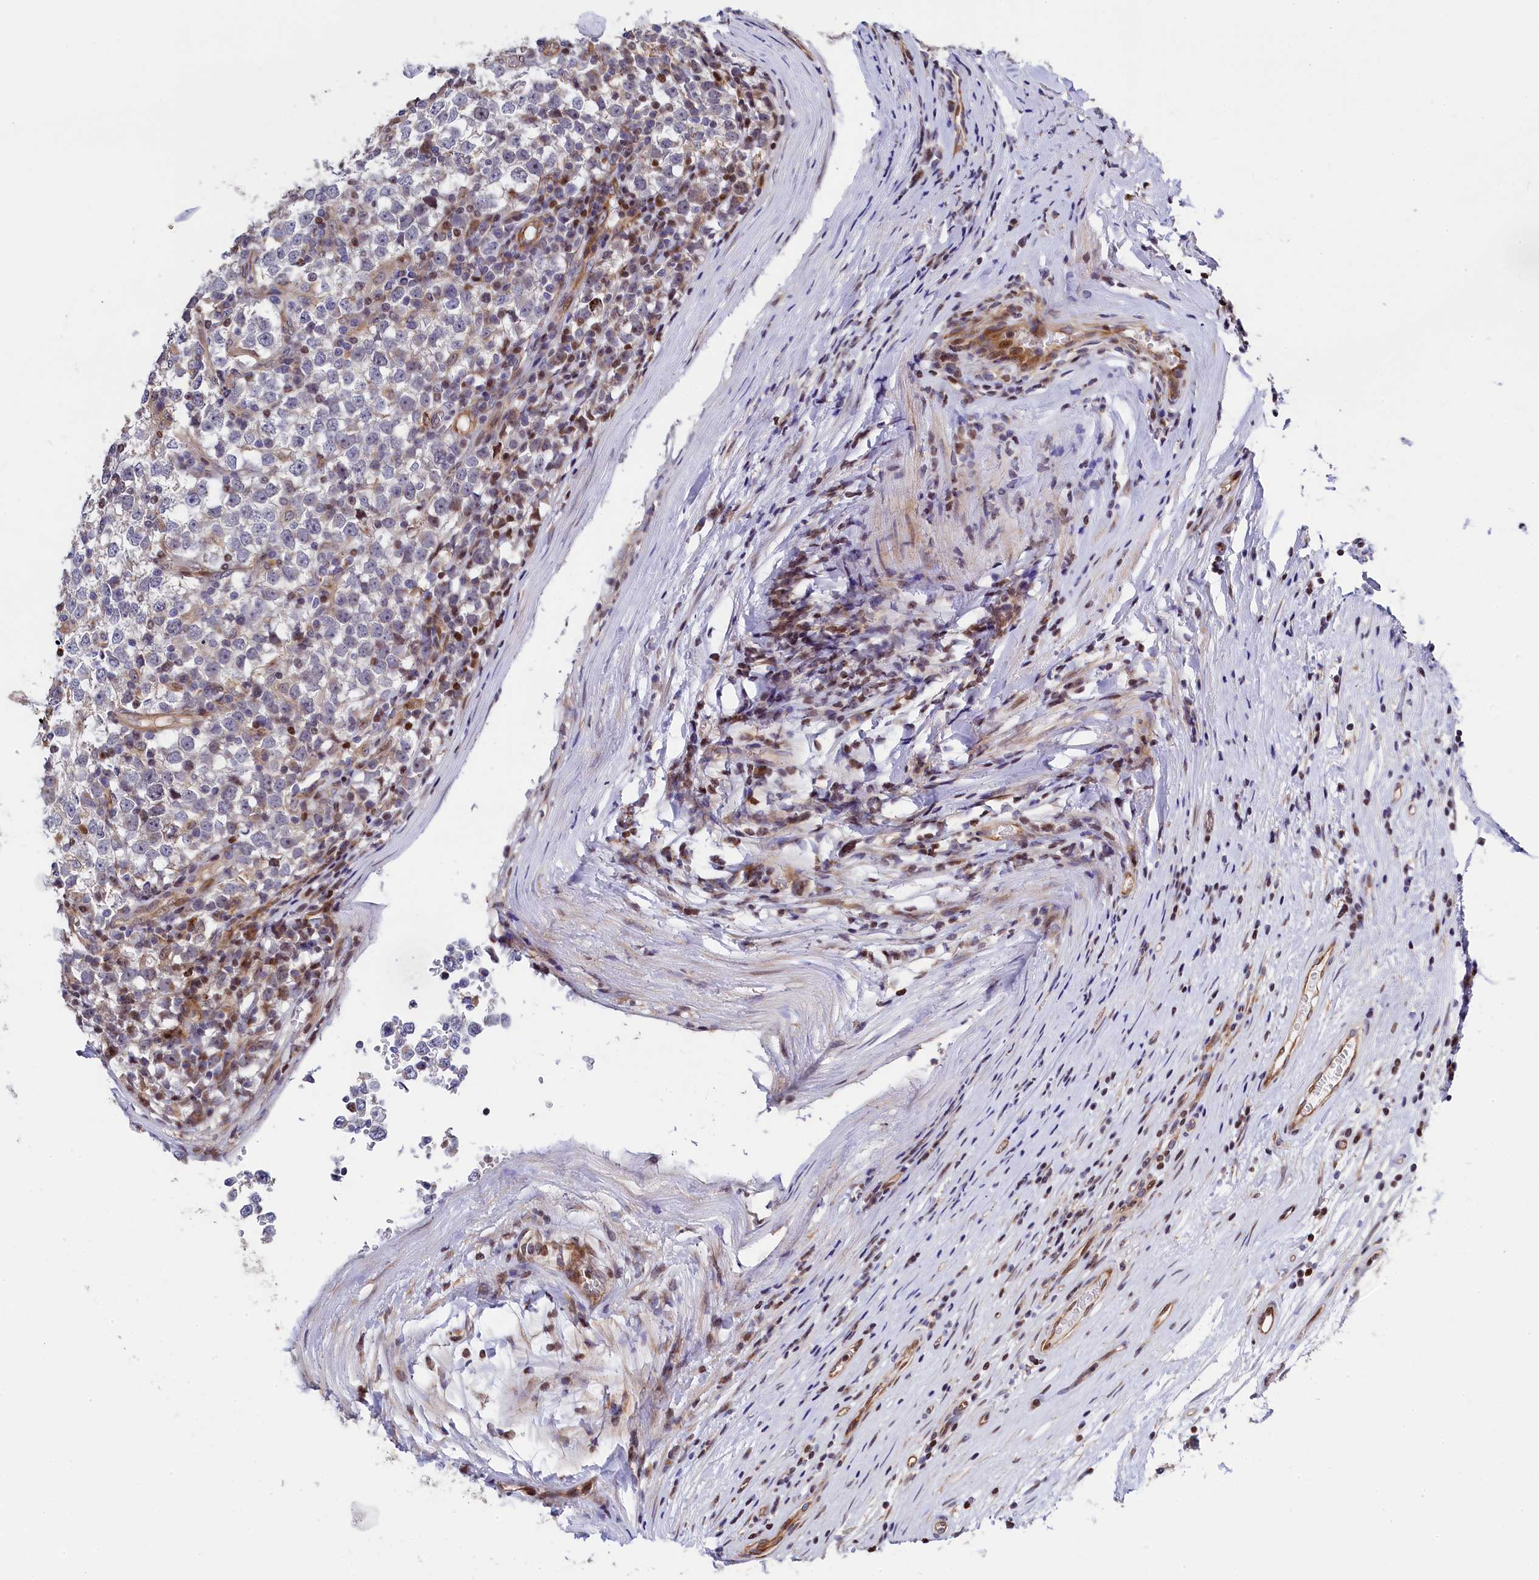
{"staining": {"intensity": "negative", "quantity": "none", "location": "none"}, "tissue": "testis cancer", "cell_type": "Tumor cells", "image_type": "cancer", "snomed": [{"axis": "morphology", "description": "Seminoma, NOS"}, {"axis": "topography", "description": "Testis"}], "caption": "The immunohistochemistry photomicrograph has no significant expression in tumor cells of testis cancer (seminoma) tissue.", "gene": "TGDS", "patient": {"sex": "male", "age": 65}}